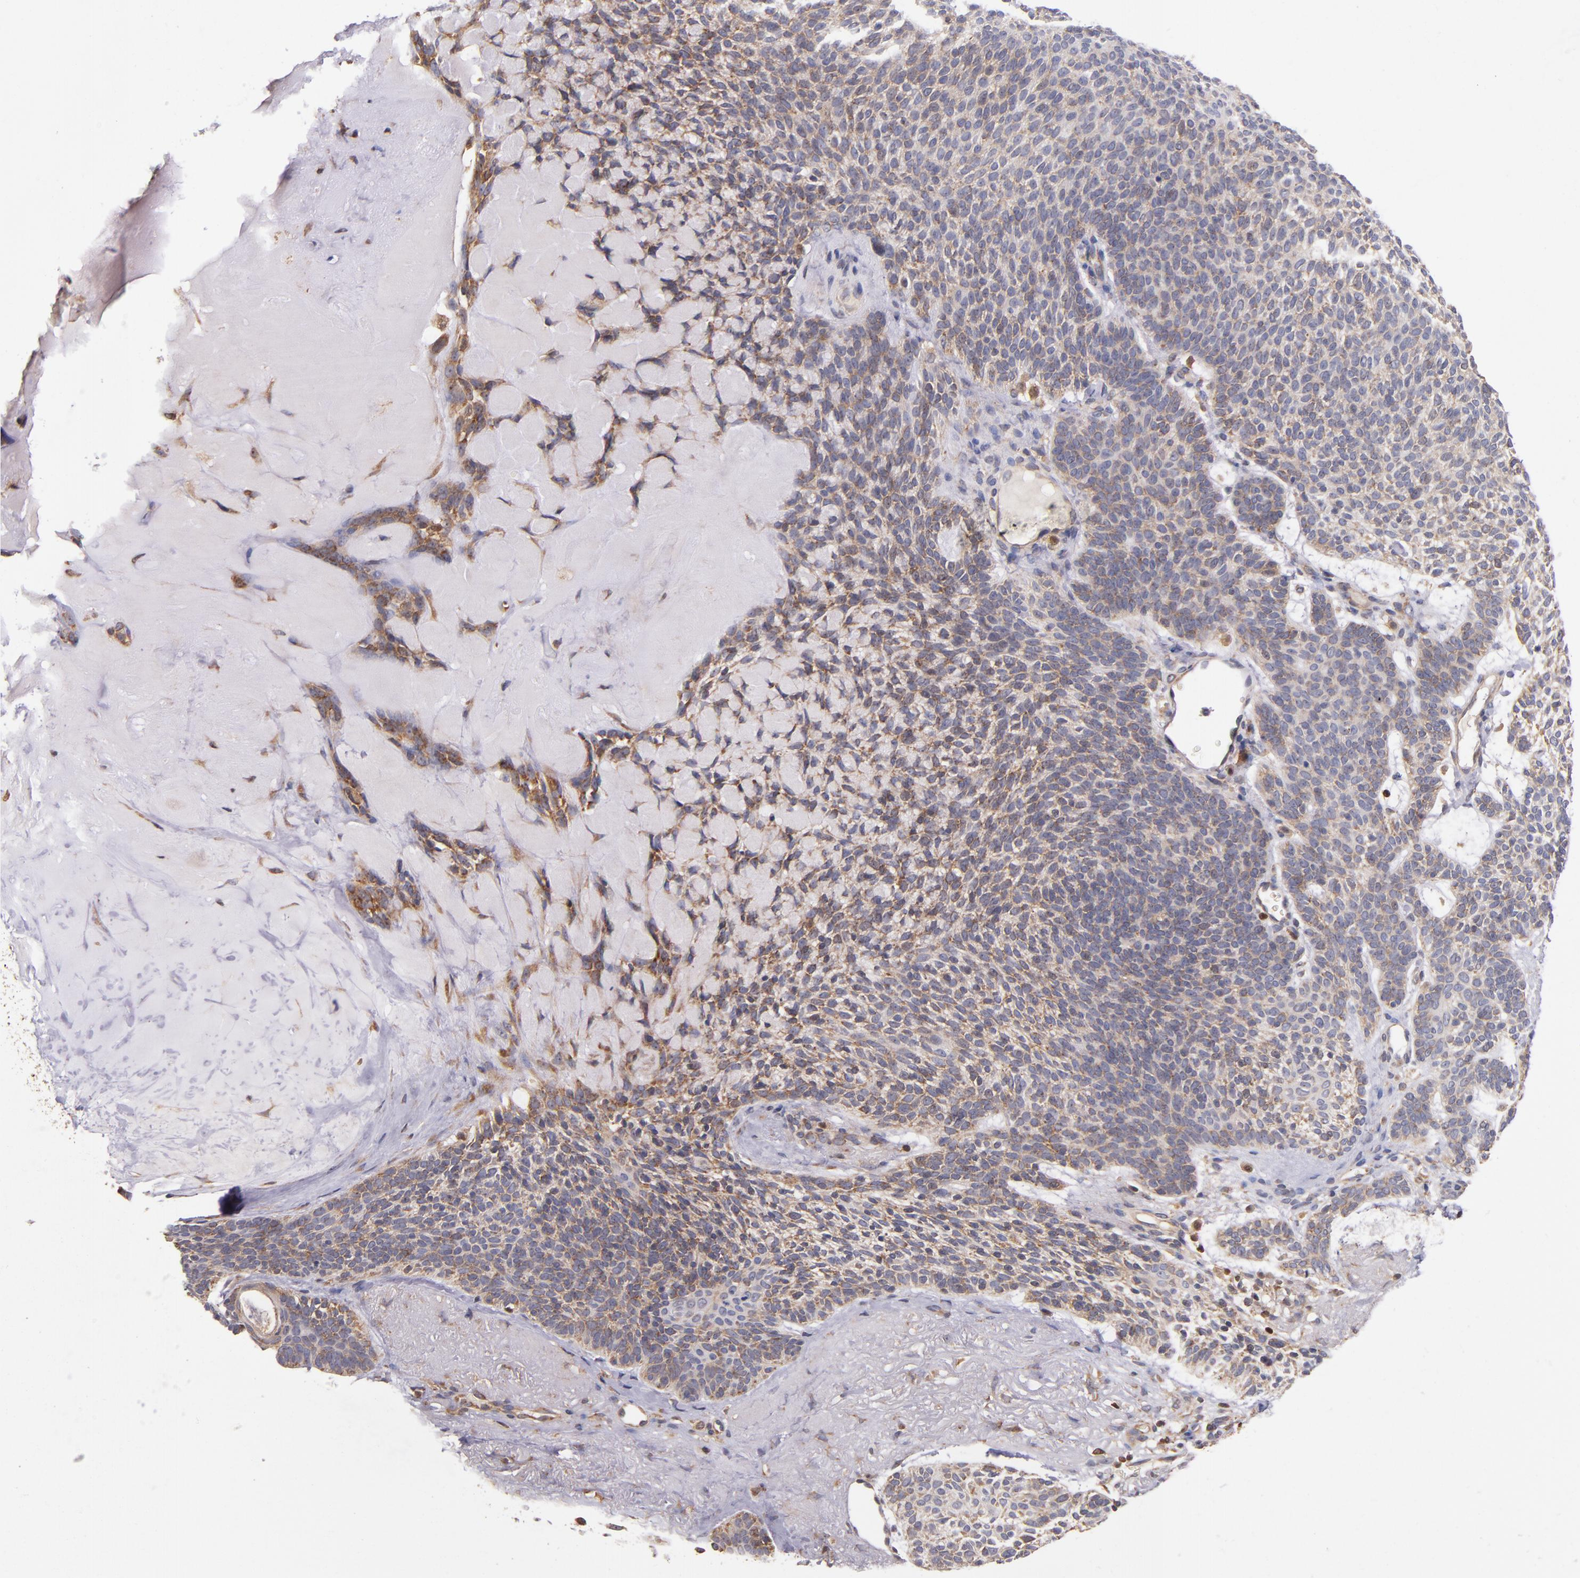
{"staining": {"intensity": "weak", "quantity": ">75%", "location": "cytoplasmic/membranous"}, "tissue": "skin cancer", "cell_type": "Tumor cells", "image_type": "cancer", "snomed": [{"axis": "morphology", "description": "Normal tissue, NOS"}, {"axis": "morphology", "description": "Basal cell carcinoma"}, {"axis": "topography", "description": "Skin"}], "caption": "A brown stain highlights weak cytoplasmic/membranous expression of a protein in basal cell carcinoma (skin) tumor cells. (brown staining indicates protein expression, while blue staining denotes nuclei).", "gene": "EIF4ENIF1", "patient": {"sex": "female", "age": 70}}